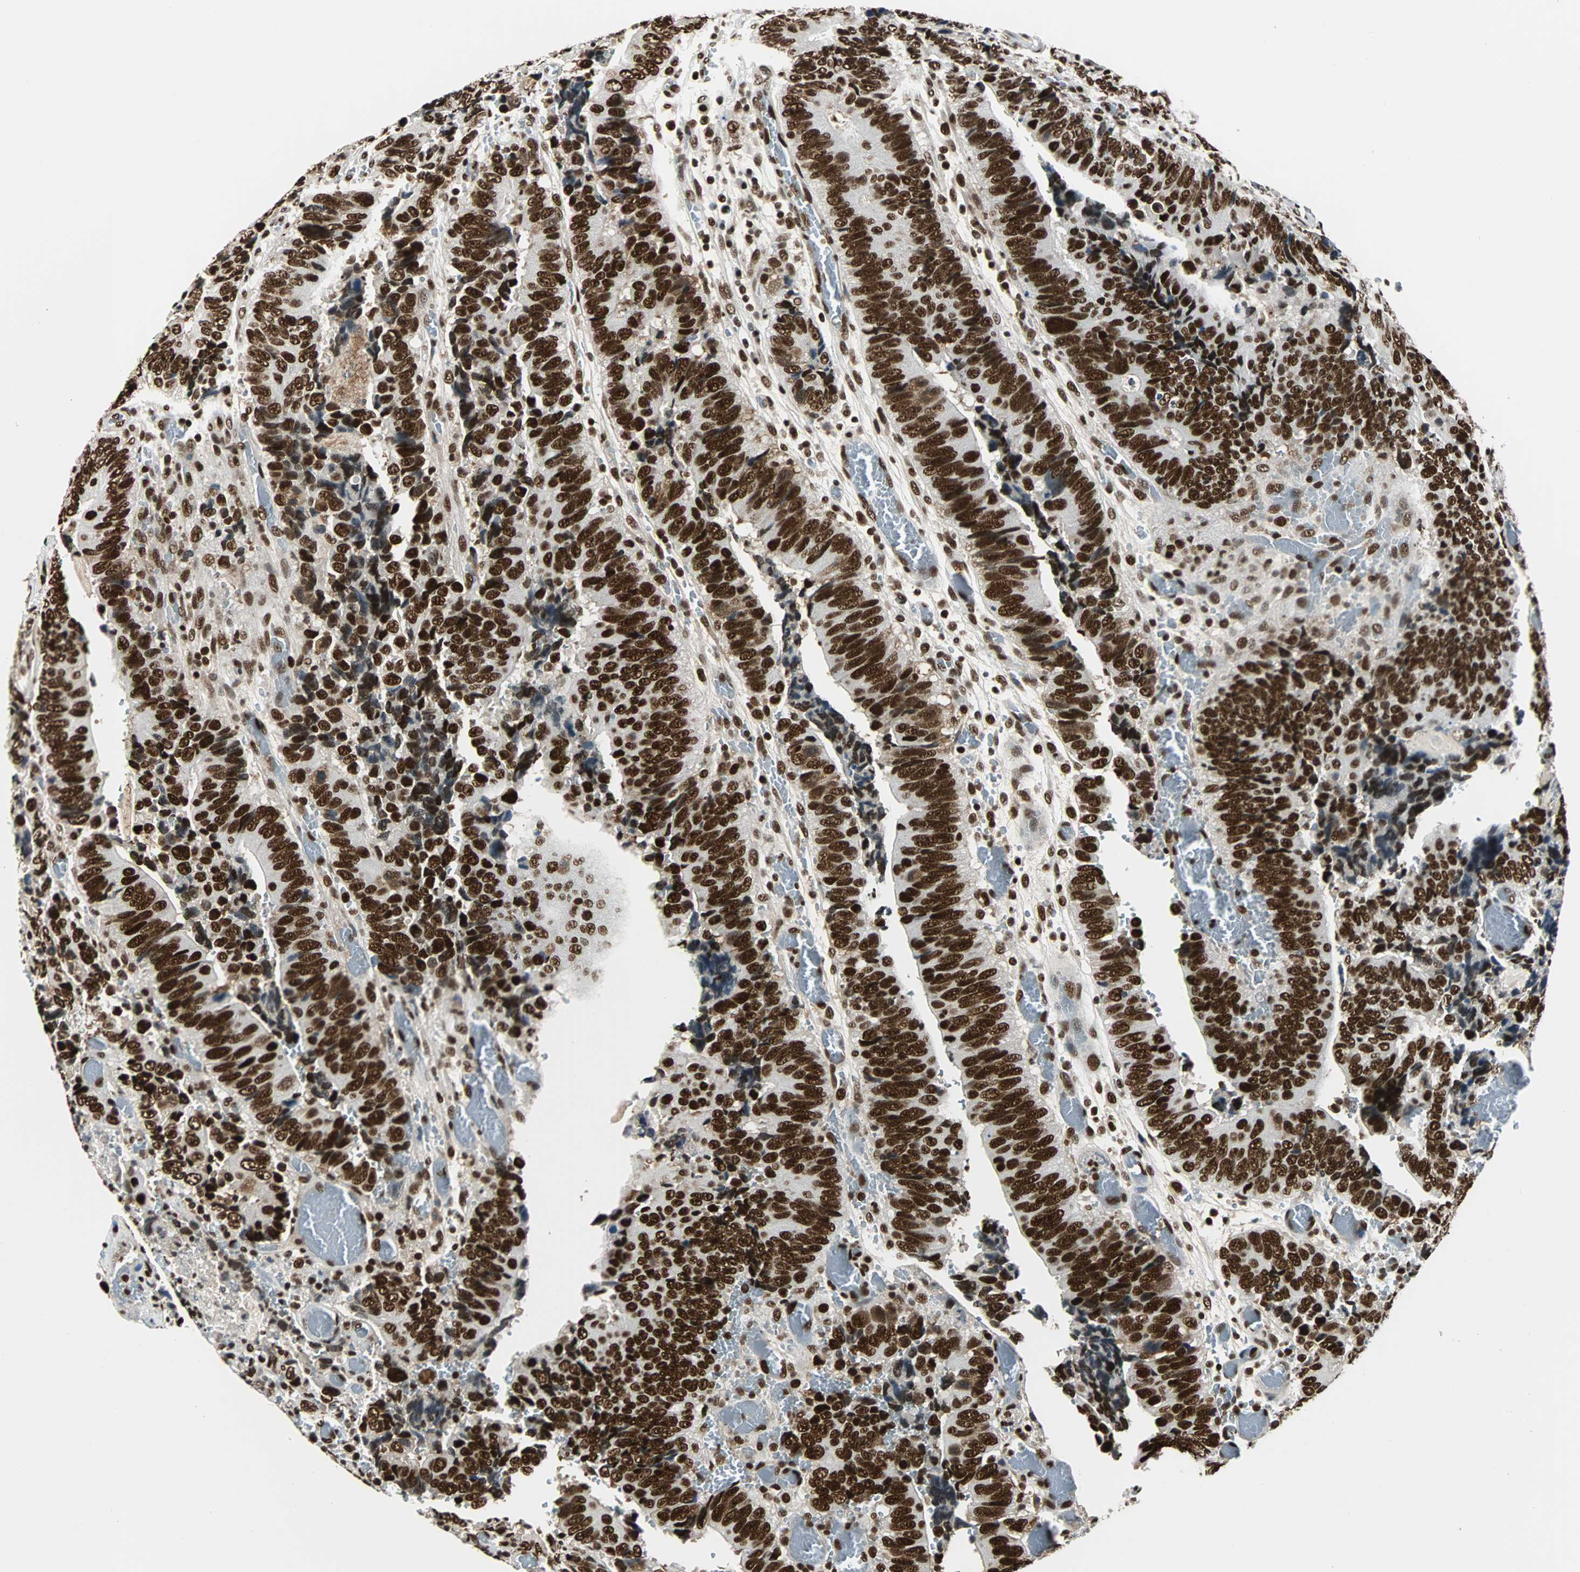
{"staining": {"intensity": "strong", "quantity": ">75%", "location": "nuclear"}, "tissue": "colorectal cancer", "cell_type": "Tumor cells", "image_type": "cancer", "snomed": [{"axis": "morphology", "description": "Adenocarcinoma, NOS"}, {"axis": "topography", "description": "Colon"}], "caption": "IHC of human colorectal adenocarcinoma displays high levels of strong nuclear expression in approximately >75% of tumor cells. Using DAB (3,3'-diaminobenzidine) (brown) and hematoxylin (blue) stains, captured at high magnification using brightfield microscopy.", "gene": "XRCC4", "patient": {"sex": "male", "age": 72}}